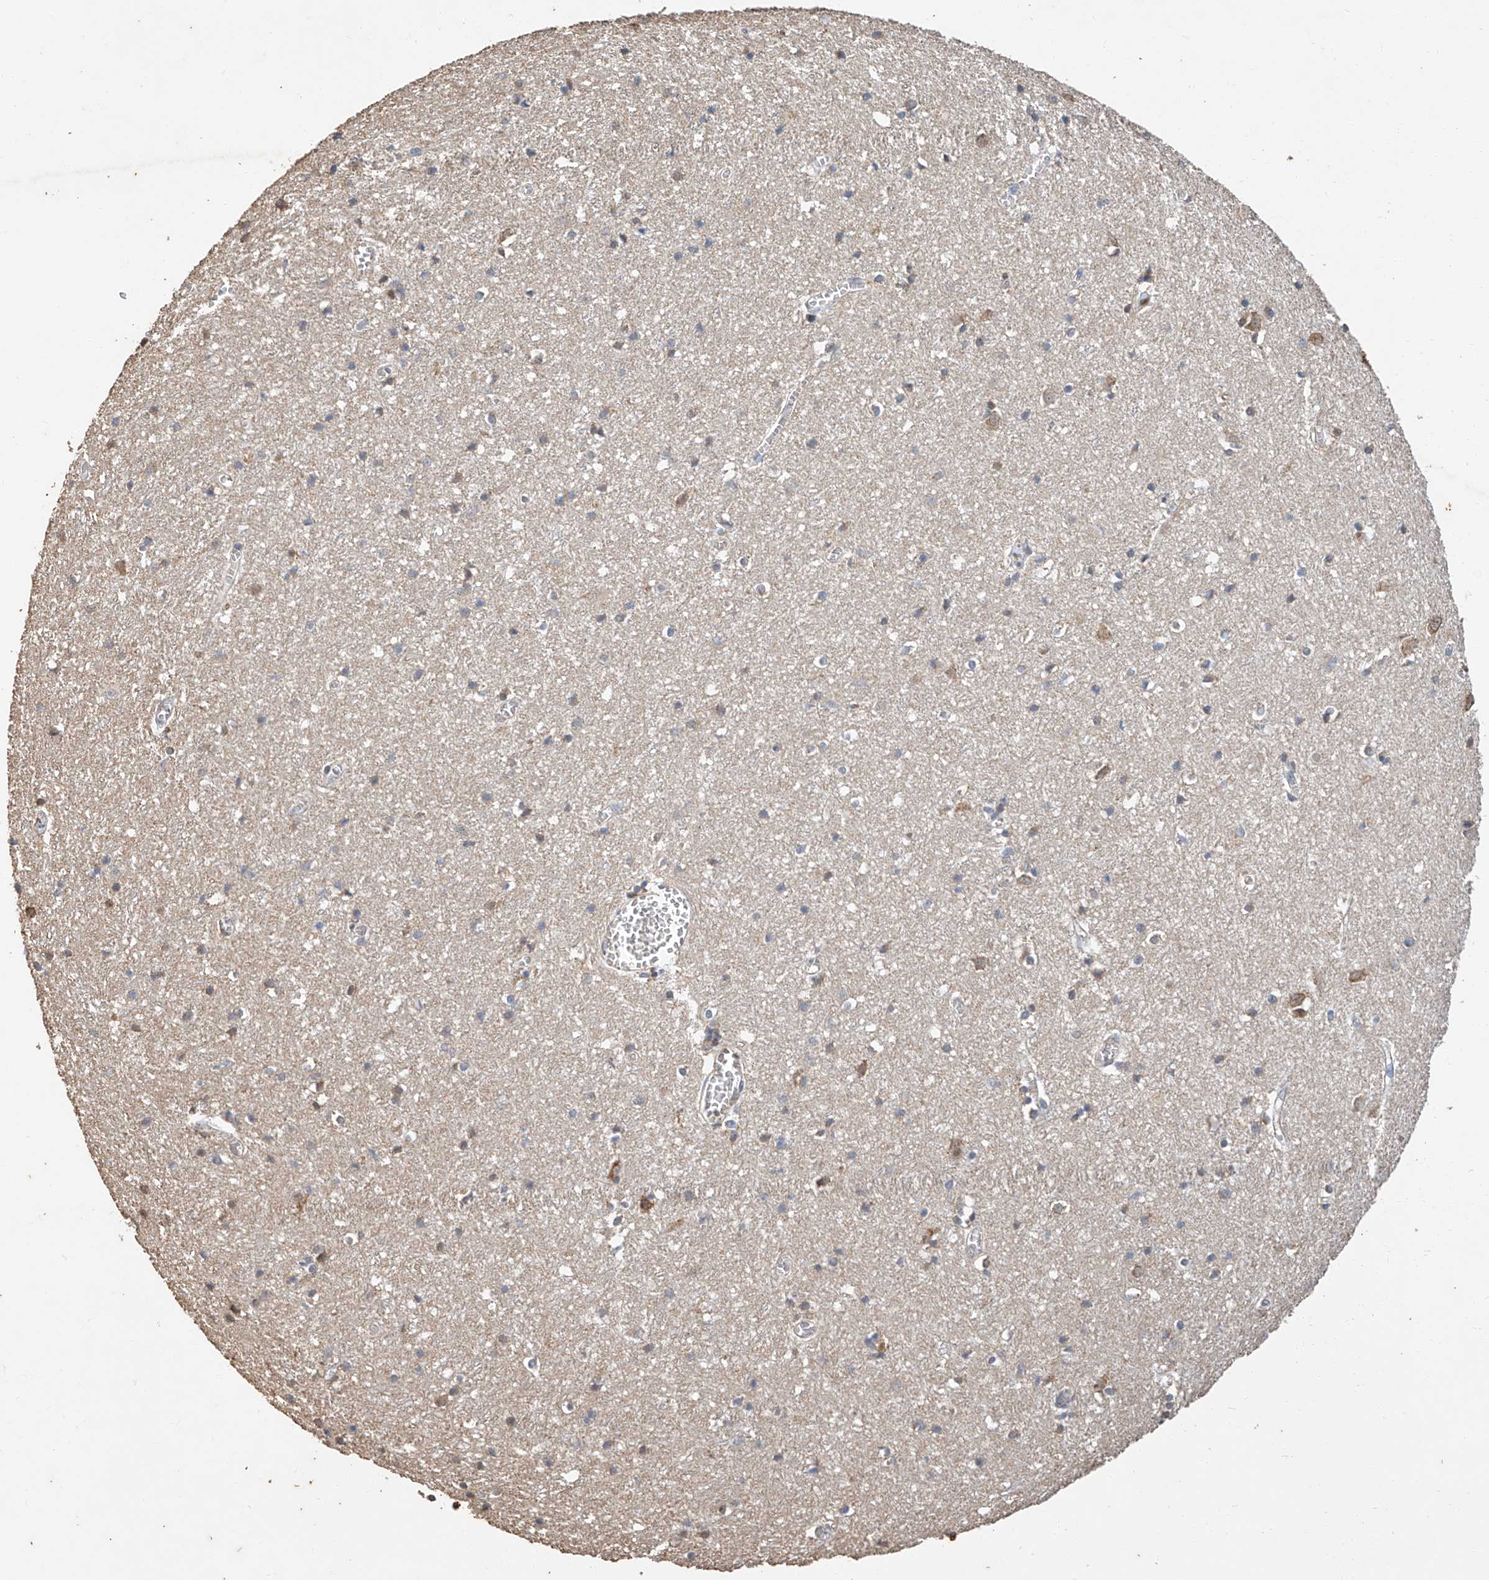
{"staining": {"intensity": "negative", "quantity": "none", "location": "none"}, "tissue": "cerebral cortex", "cell_type": "Endothelial cells", "image_type": "normal", "snomed": [{"axis": "morphology", "description": "Normal tissue, NOS"}, {"axis": "topography", "description": "Cerebral cortex"}], "caption": "There is no significant staining in endothelial cells of cerebral cortex. (Immunohistochemistry, brightfield microscopy, high magnification).", "gene": "CERS4", "patient": {"sex": "female", "age": 64}}